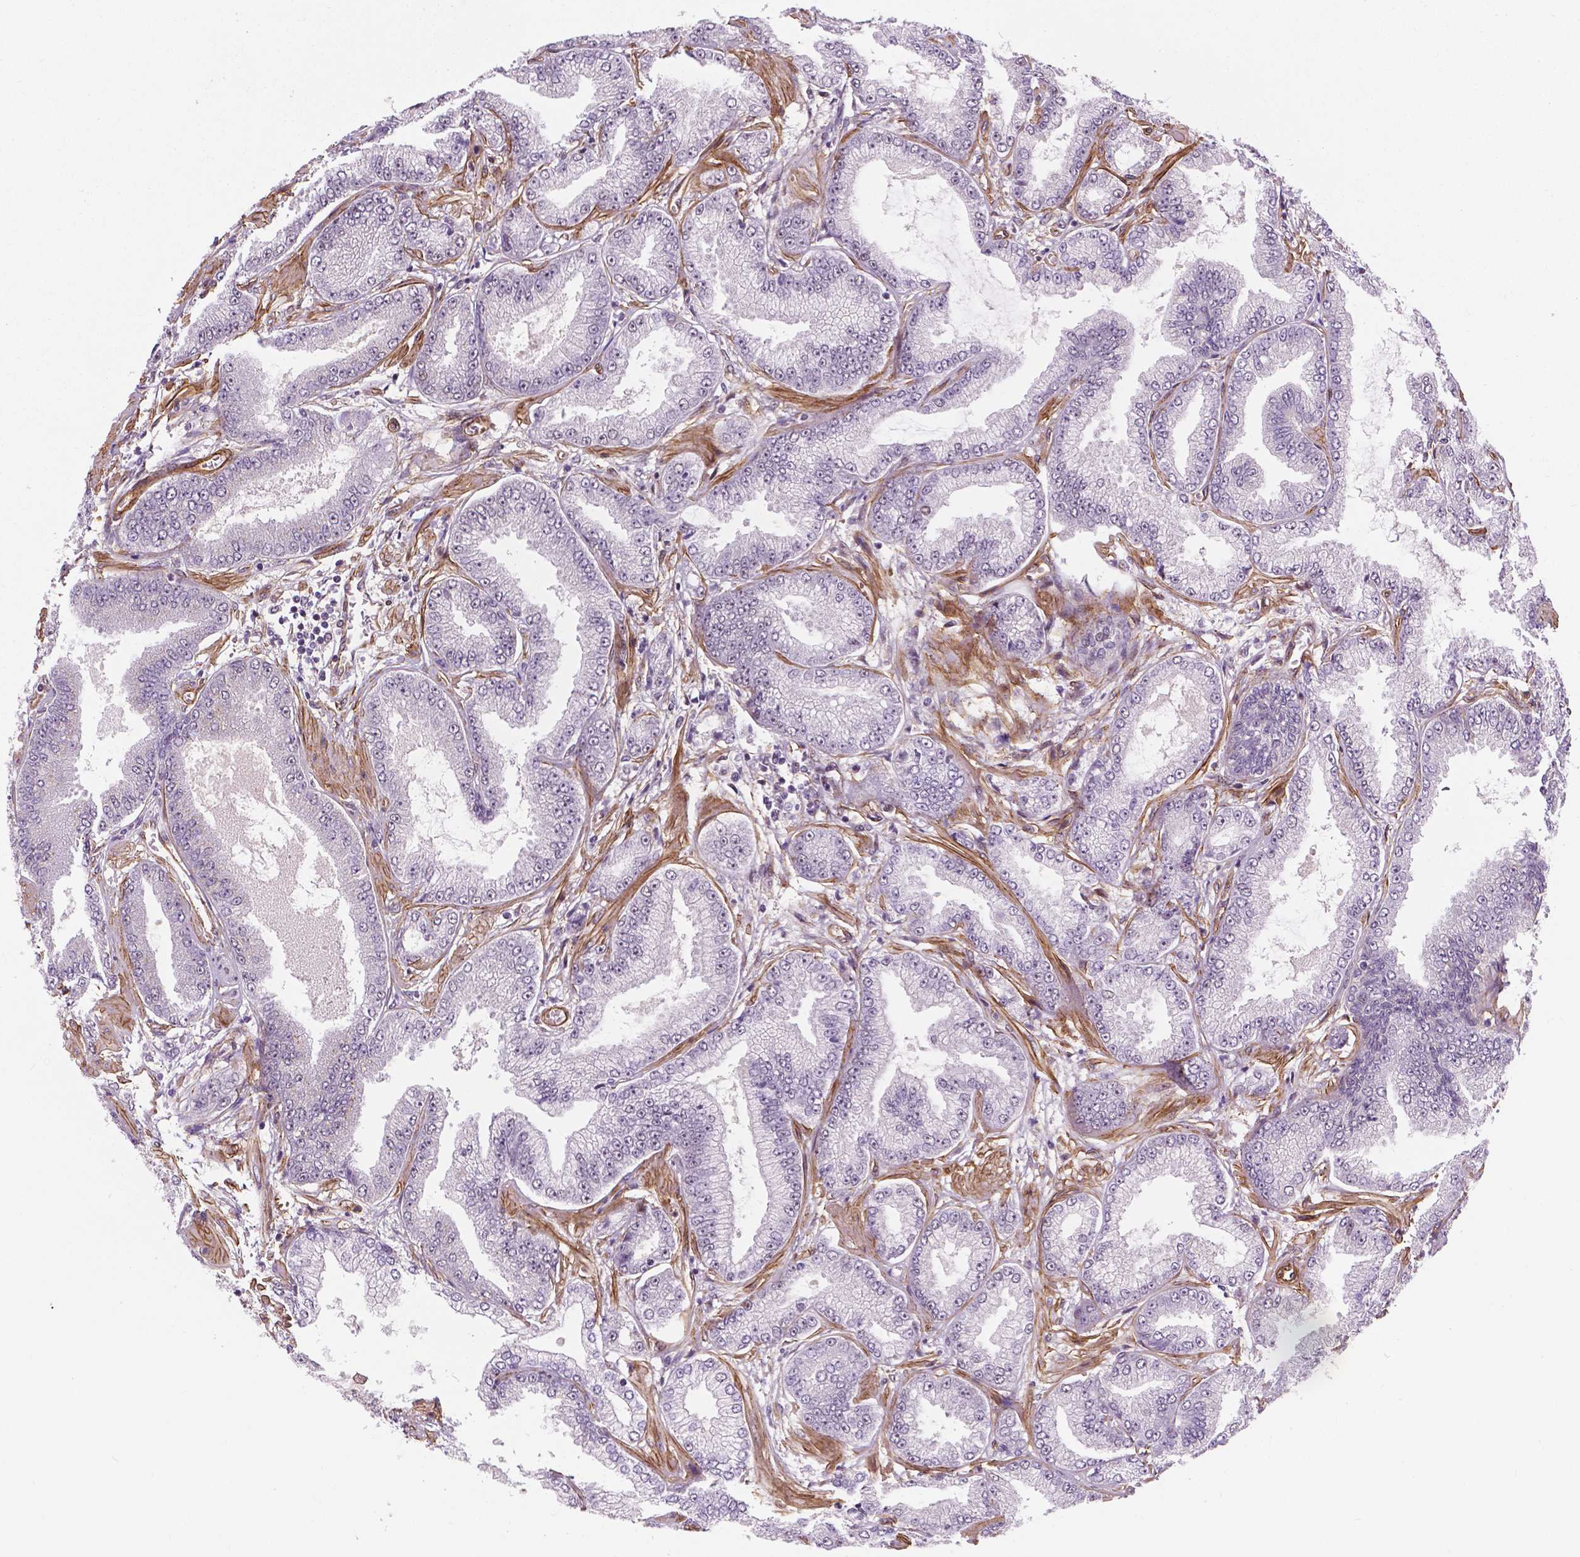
{"staining": {"intensity": "negative", "quantity": "none", "location": "none"}, "tissue": "prostate cancer", "cell_type": "Tumor cells", "image_type": "cancer", "snomed": [{"axis": "morphology", "description": "Adenocarcinoma, Low grade"}, {"axis": "topography", "description": "Prostate"}], "caption": "This is a image of immunohistochemistry (IHC) staining of prostate cancer, which shows no positivity in tumor cells. Brightfield microscopy of immunohistochemistry stained with DAB (3,3'-diaminobenzidine) (brown) and hematoxylin (blue), captured at high magnification.", "gene": "EGFL8", "patient": {"sex": "male", "age": 55}}